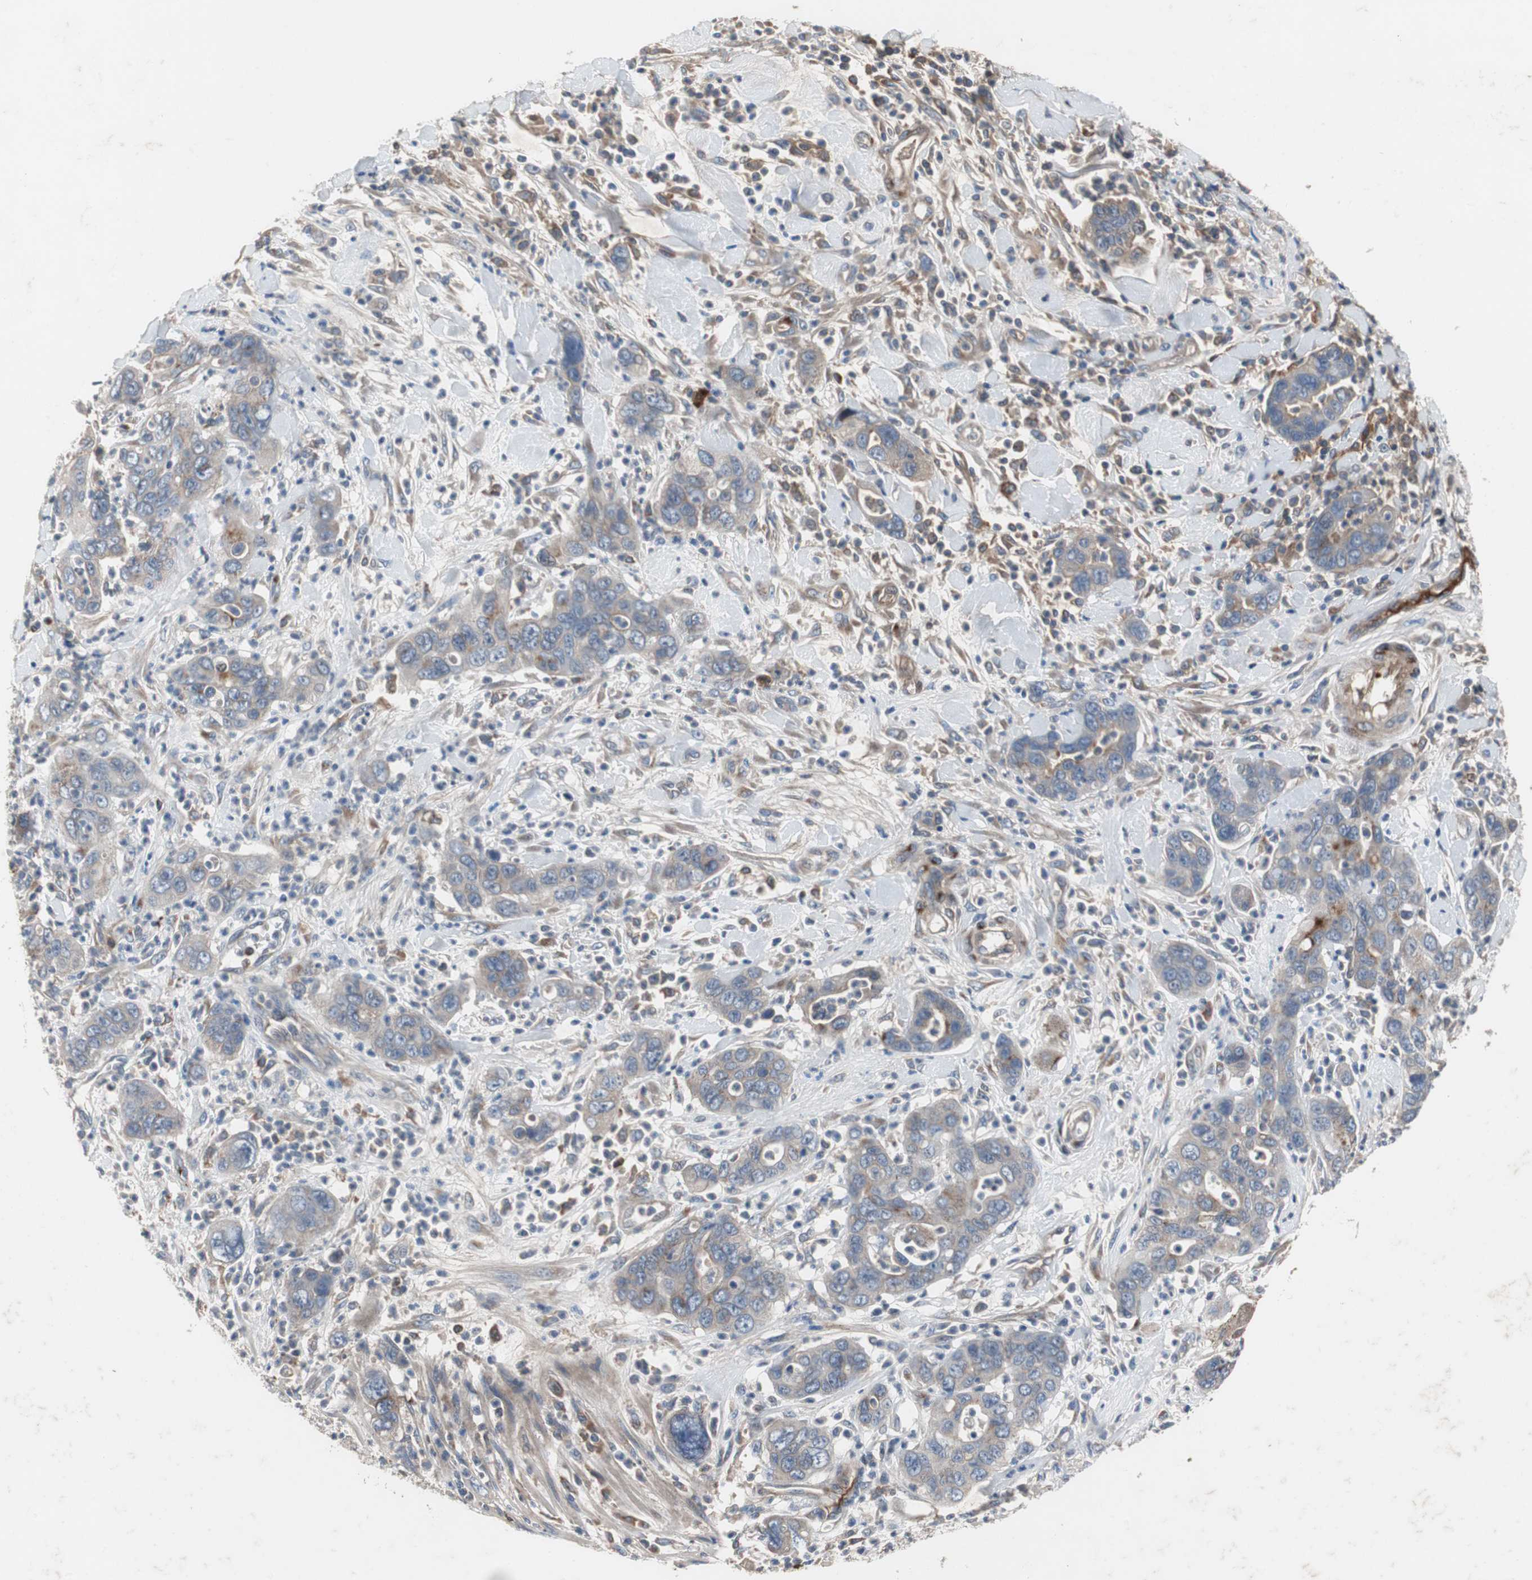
{"staining": {"intensity": "weak", "quantity": "25%-75%", "location": "cytoplasmic/membranous"}, "tissue": "pancreatic cancer", "cell_type": "Tumor cells", "image_type": "cancer", "snomed": [{"axis": "morphology", "description": "Adenocarcinoma, NOS"}, {"axis": "topography", "description": "Pancreas"}], "caption": "Protein staining of adenocarcinoma (pancreatic) tissue shows weak cytoplasmic/membranous positivity in about 25%-75% of tumor cells. The protein is shown in brown color, while the nuclei are stained blue.", "gene": "SORT1", "patient": {"sex": "female", "age": 71}}